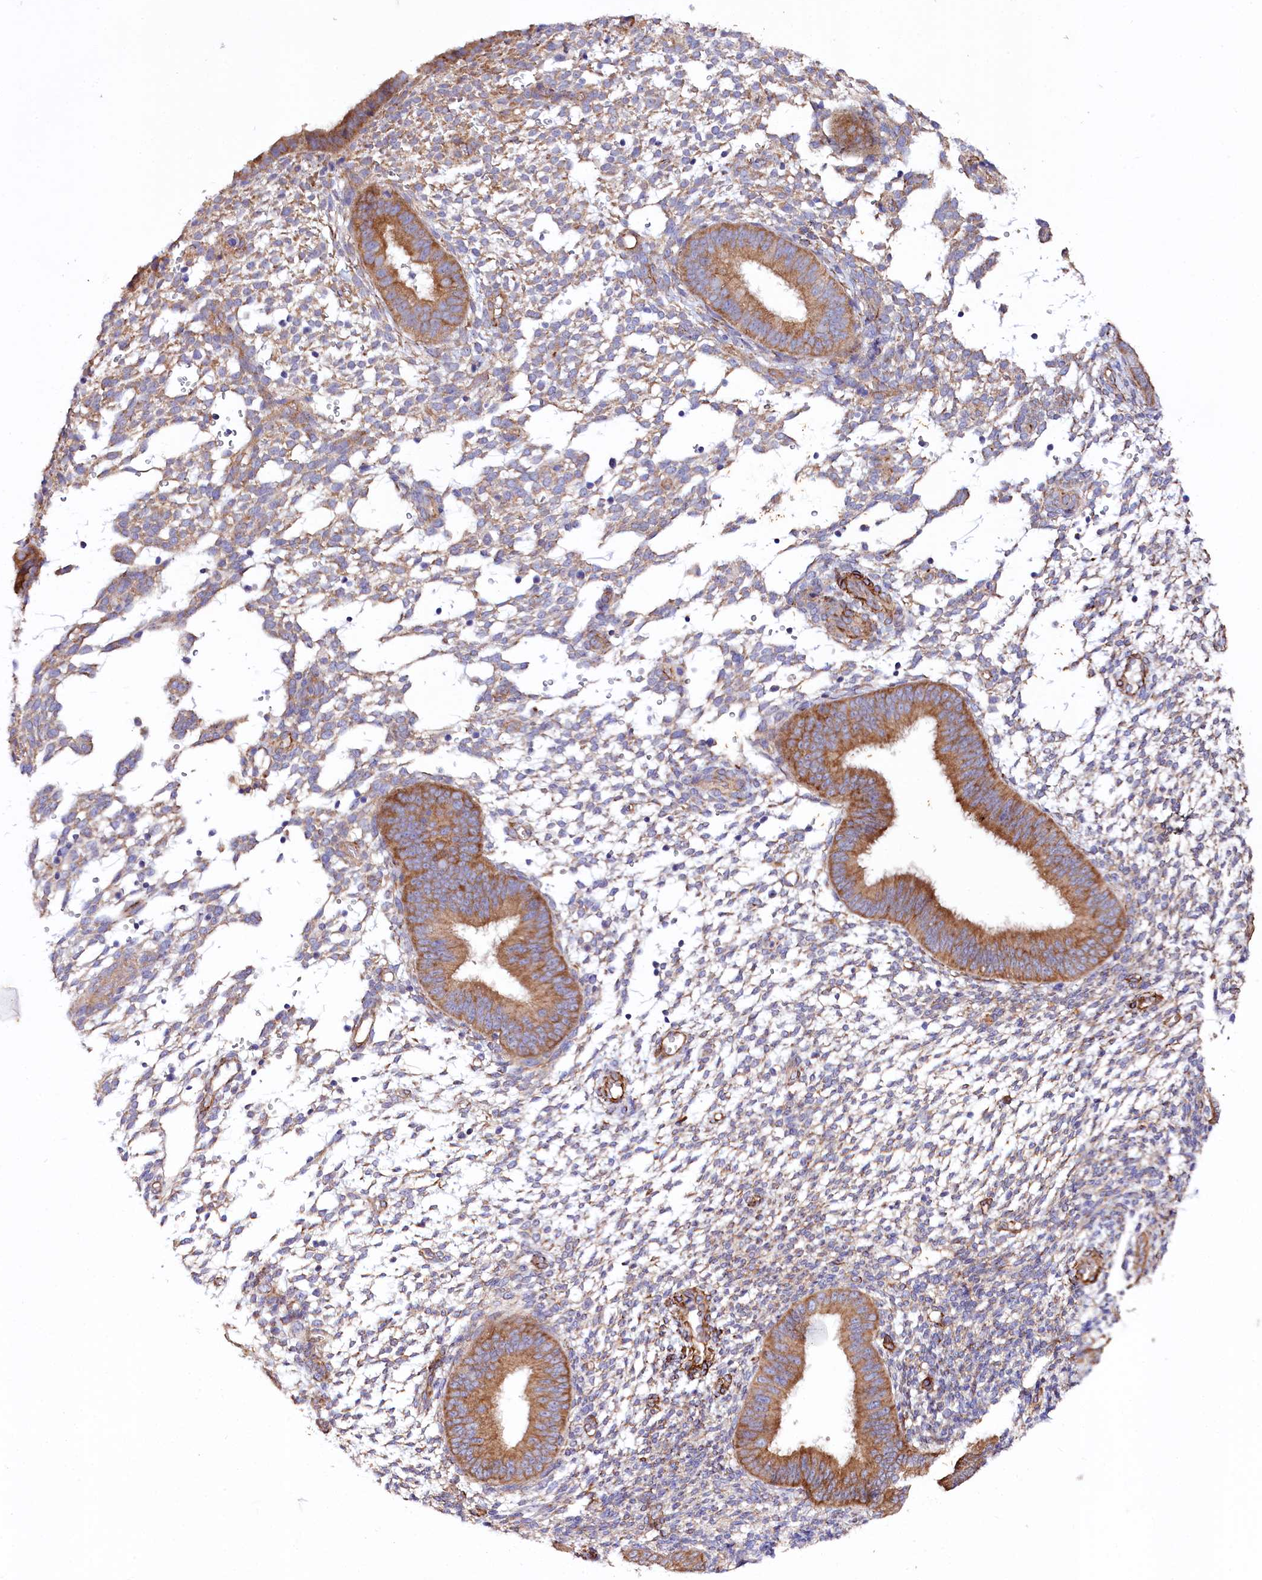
{"staining": {"intensity": "moderate", "quantity": "25%-75%", "location": "cytoplasmic/membranous"}, "tissue": "endometrium", "cell_type": "Cells in endometrial stroma", "image_type": "normal", "snomed": [{"axis": "morphology", "description": "Normal tissue, NOS"}, {"axis": "topography", "description": "Uterus"}, {"axis": "topography", "description": "Endometrium"}], "caption": "This photomicrograph displays immunohistochemistry (IHC) staining of benign endometrium, with medium moderate cytoplasmic/membranous expression in about 25%-75% of cells in endometrial stroma.", "gene": "SPATS2", "patient": {"sex": "female", "age": 48}}